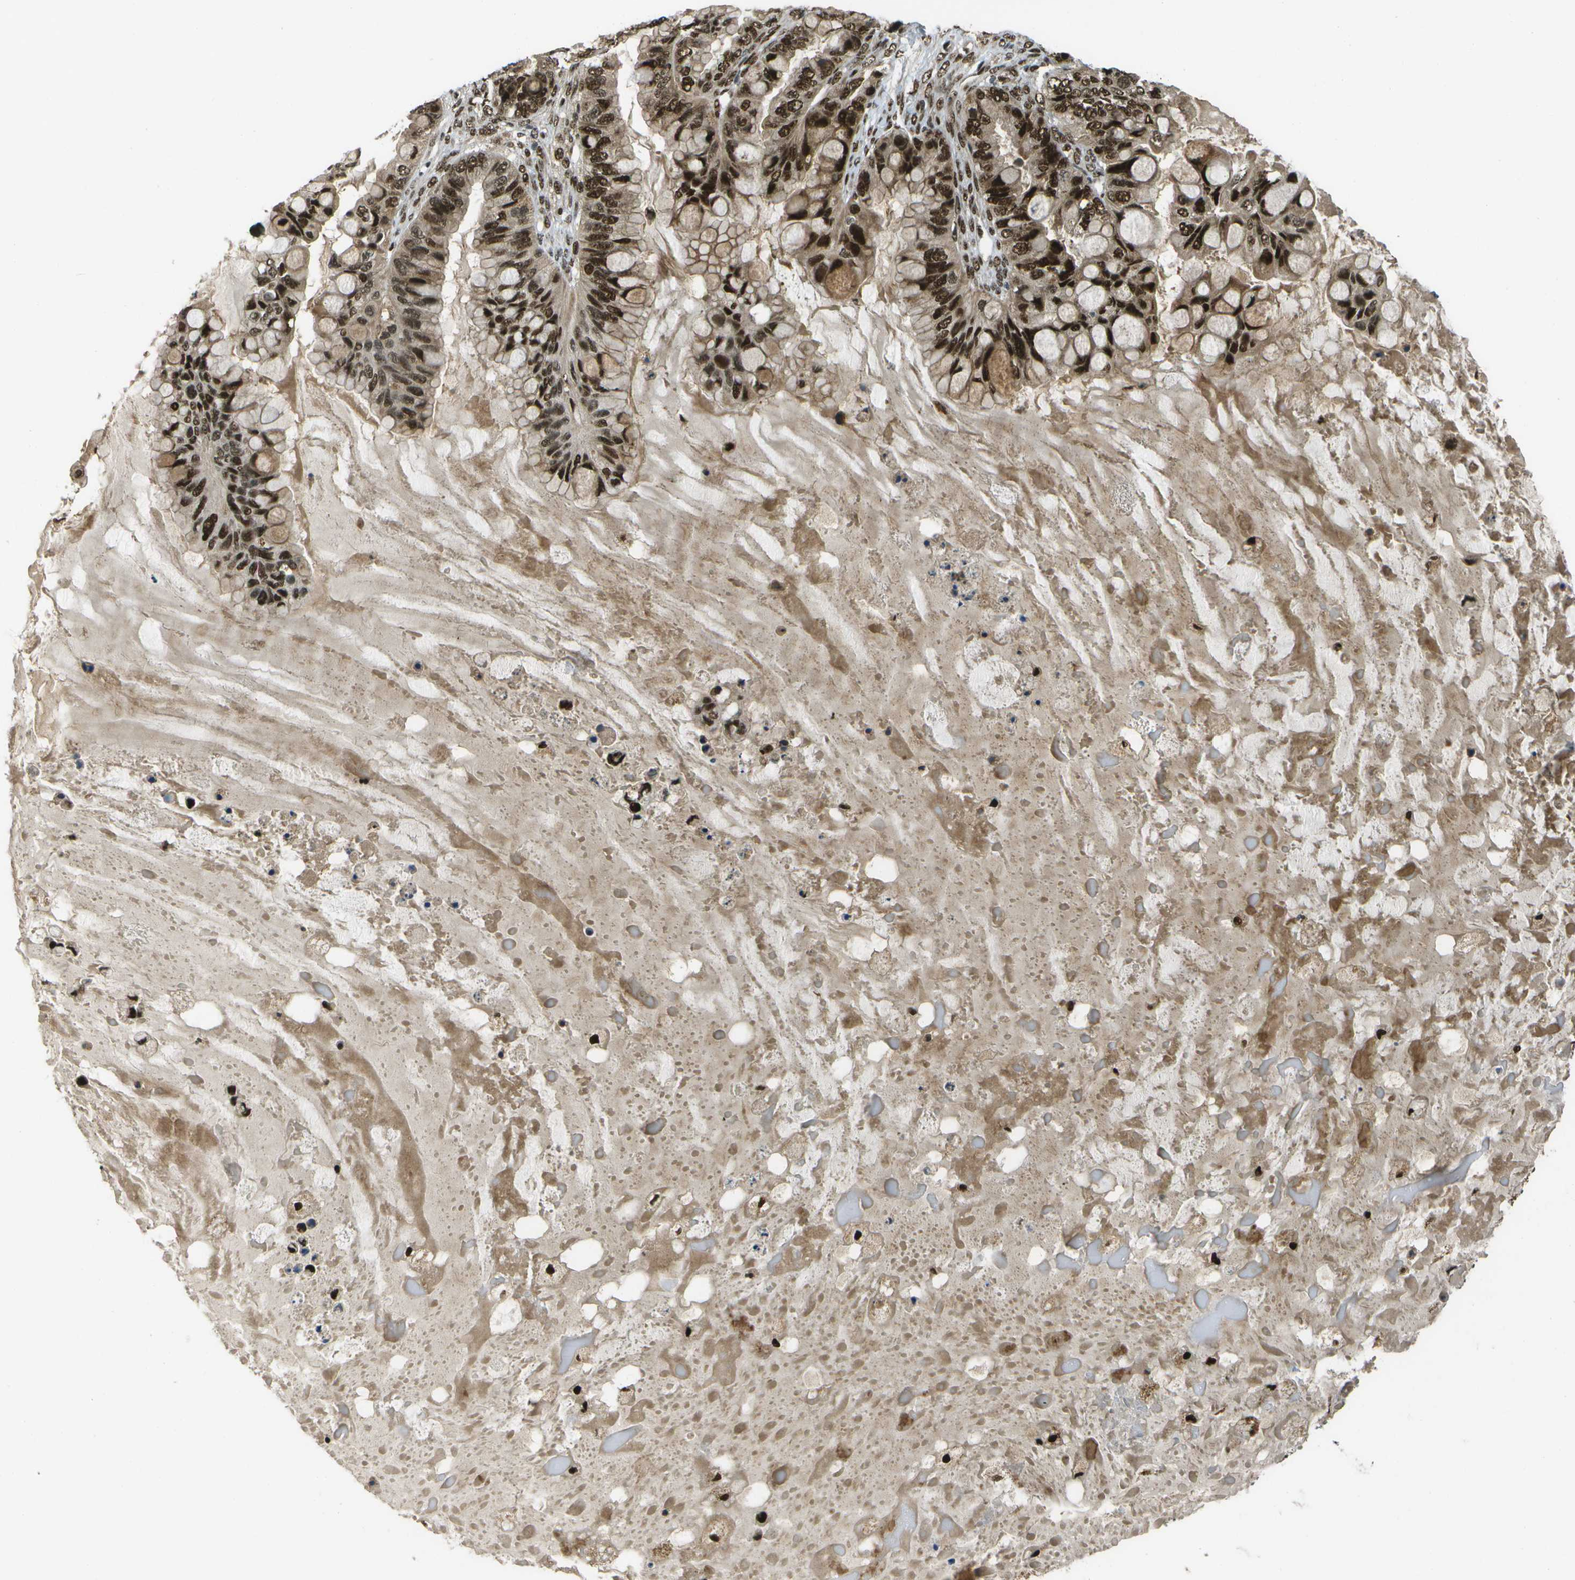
{"staining": {"intensity": "strong", "quantity": ">75%", "location": "cytoplasmic/membranous,nuclear"}, "tissue": "ovarian cancer", "cell_type": "Tumor cells", "image_type": "cancer", "snomed": [{"axis": "morphology", "description": "Cystadenocarcinoma, mucinous, NOS"}, {"axis": "topography", "description": "Ovary"}], "caption": "The immunohistochemical stain highlights strong cytoplasmic/membranous and nuclear staining in tumor cells of ovarian mucinous cystadenocarcinoma tissue. The staining was performed using DAB (3,3'-diaminobenzidine), with brown indicating positive protein expression. Nuclei are stained blue with hematoxylin.", "gene": "GANC", "patient": {"sex": "female", "age": 80}}